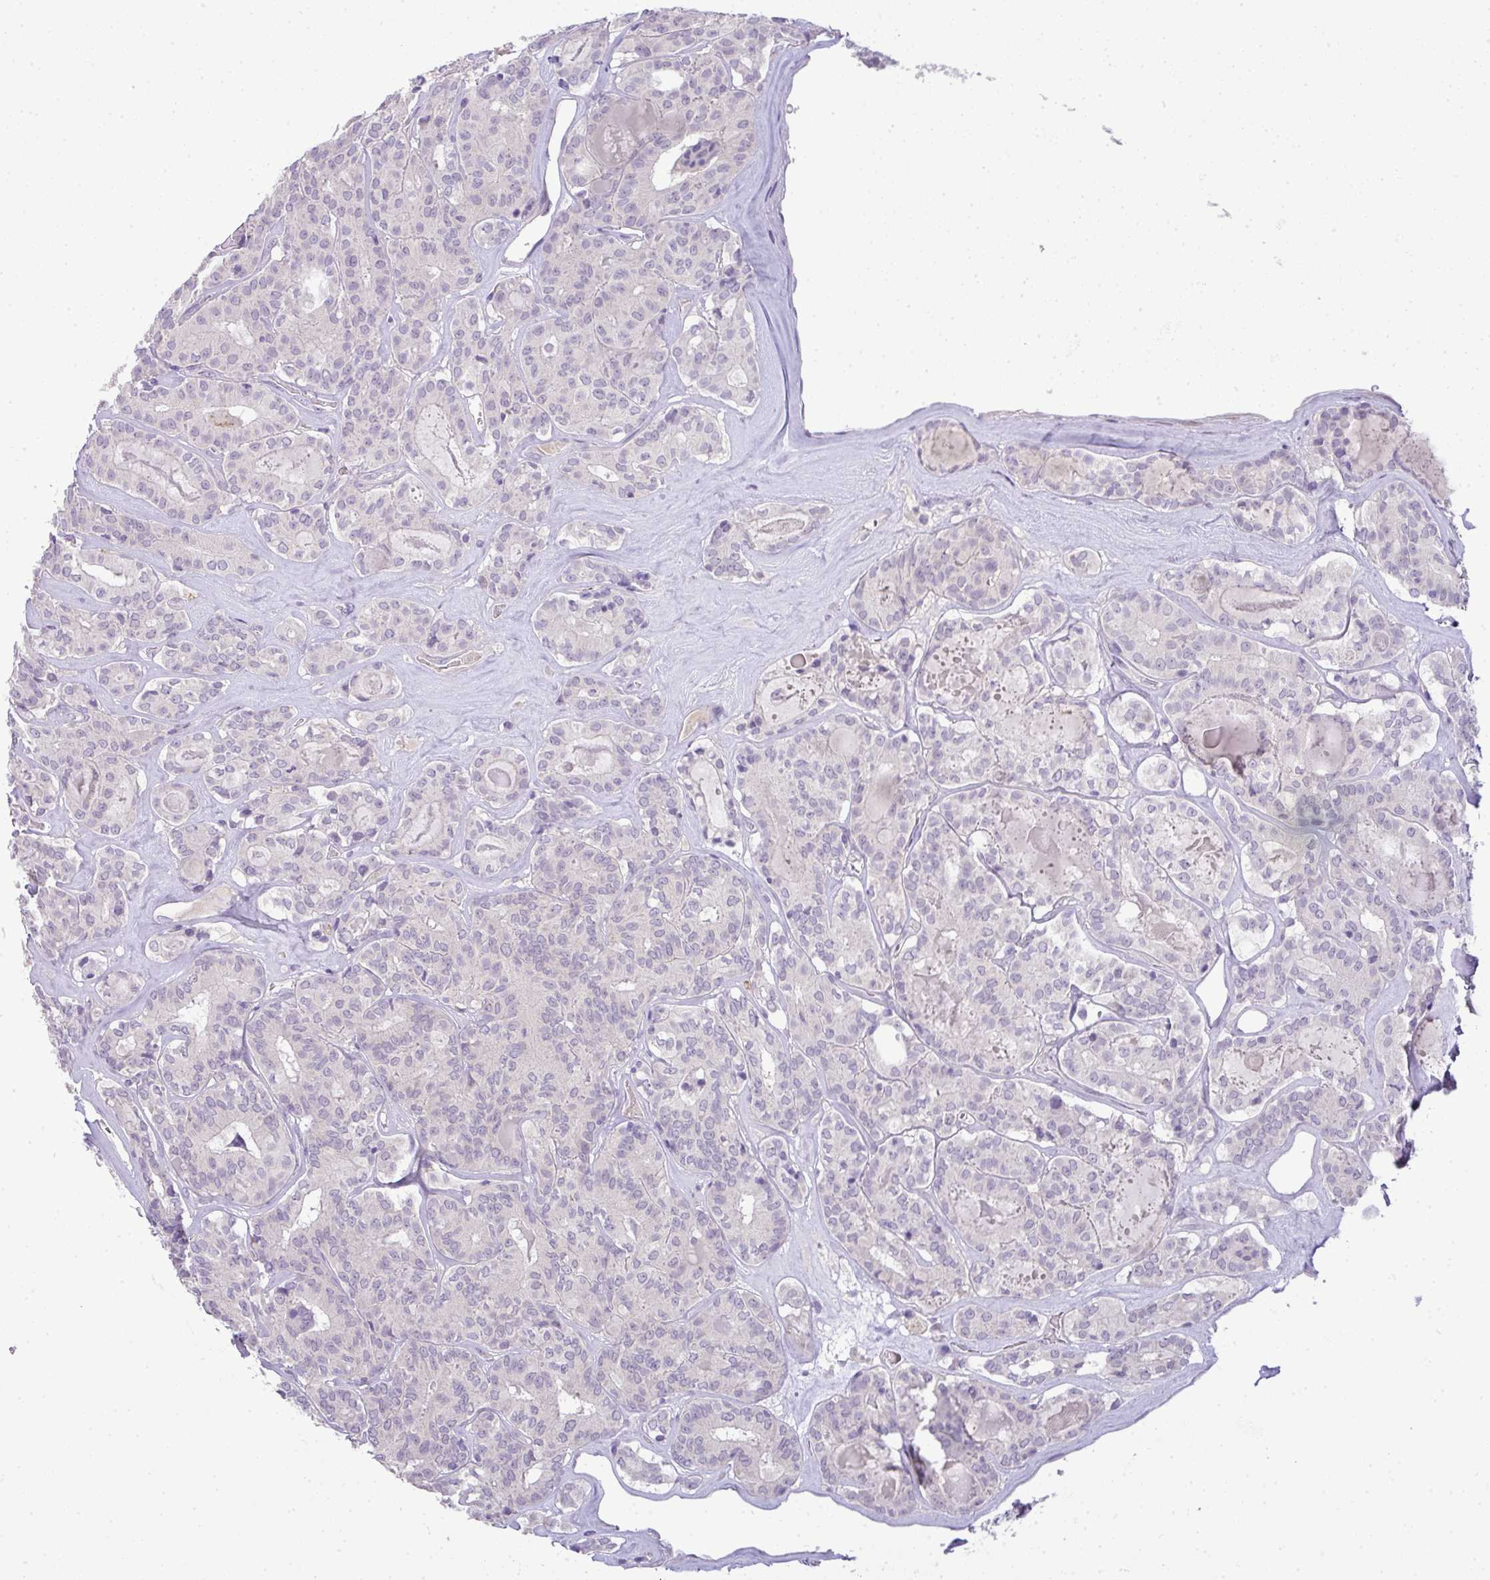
{"staining": {"intensity": "negative", "quantity": "none", "location": "none"}, "tissue": "thyroid cancer", "cell_type": "Tumor cells", "image_type": "cancer", "snomed": [{"axis": "morphology", "description": "Papillary adenocarcinoma, NOS"}, {"axis": "topography", "description": "Thyroid gland"}], "caption": "The photomicrograph exhibits no staining of tumor cells in thyroid cancer (papillary adenocarcinoma).", "gene": "CMPK1", "patient": {"sex": "female", "age": 72}}